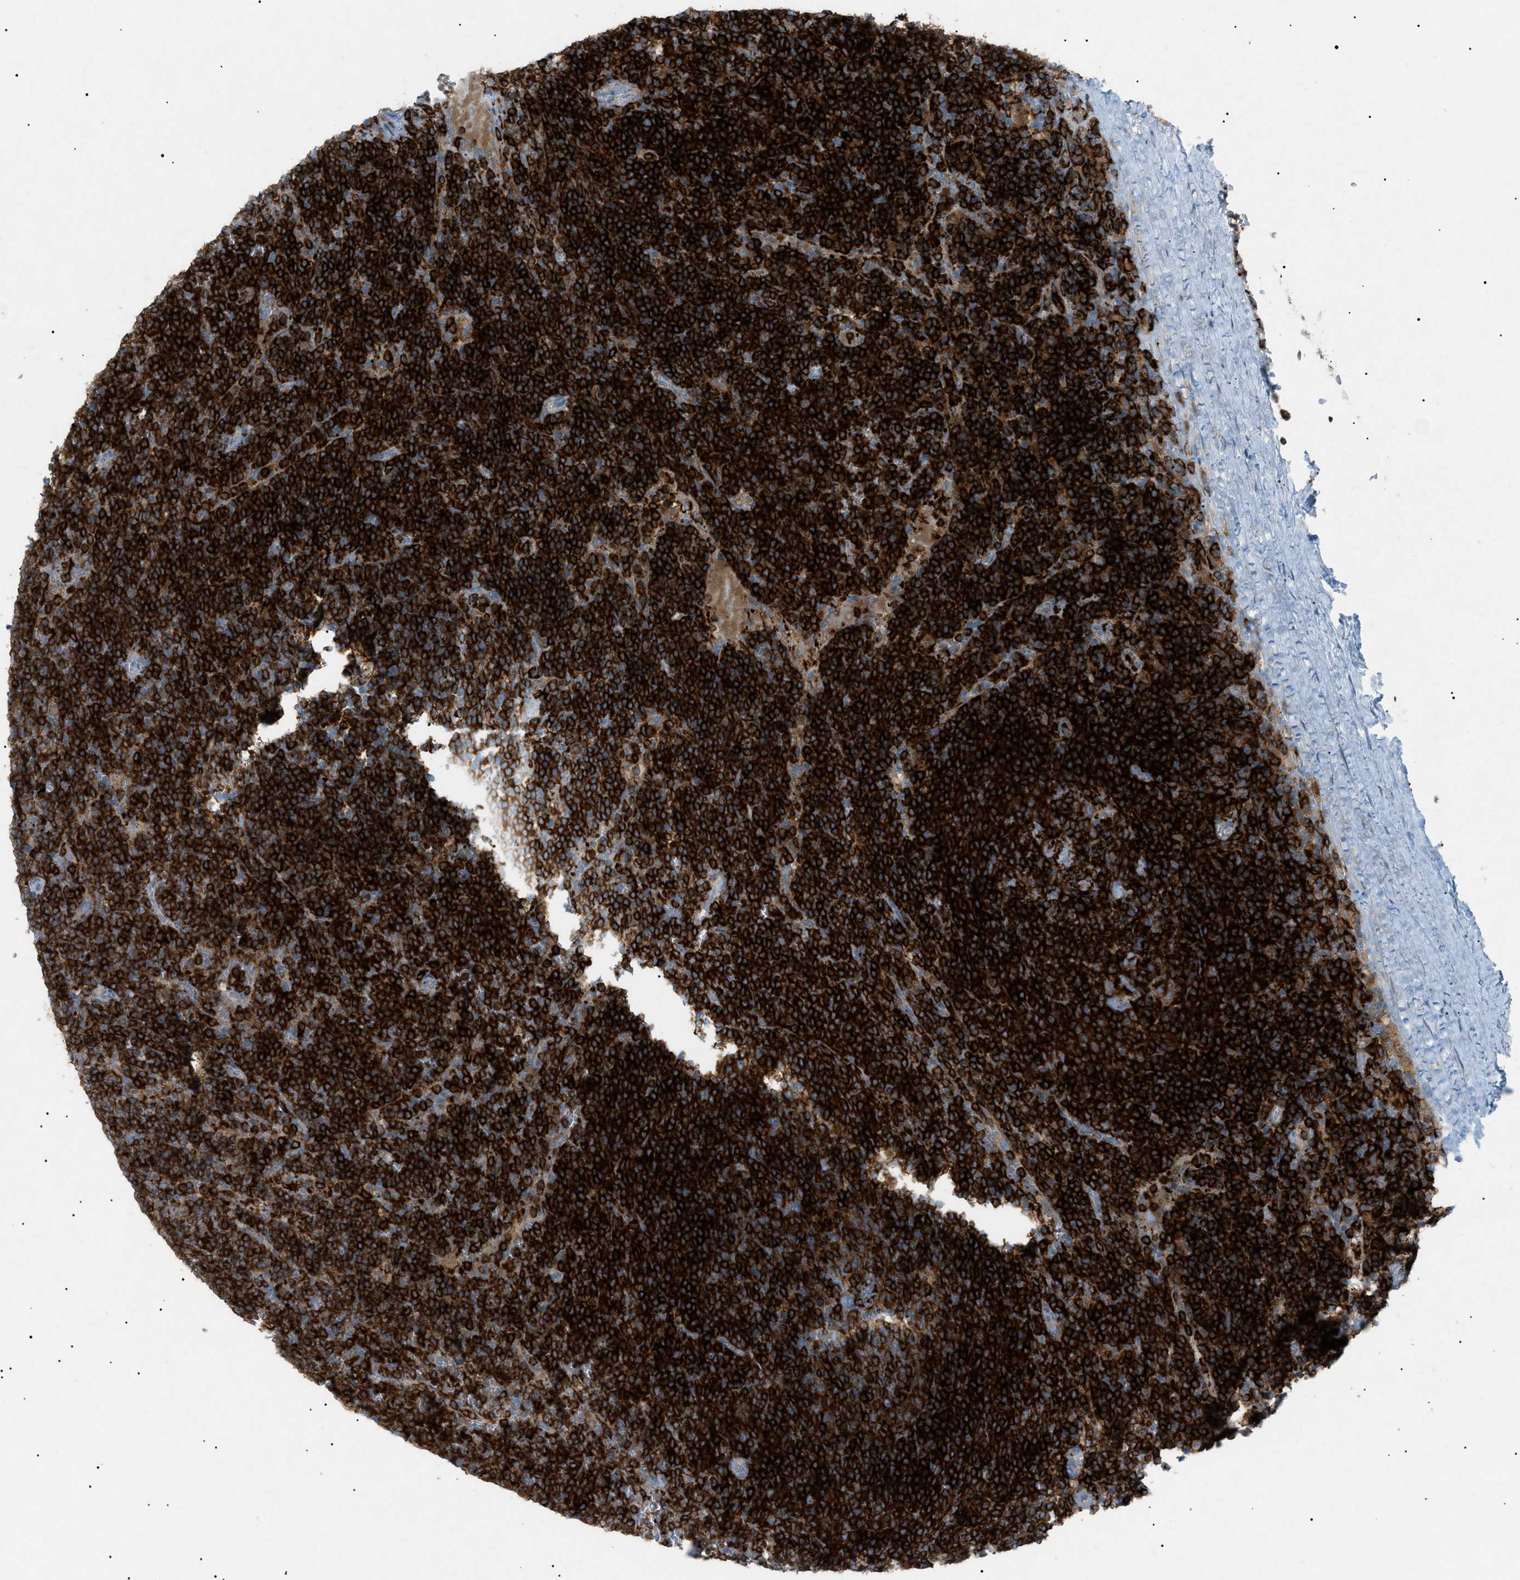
{"staining": {"intensity": "strong", "quantity": ">75%", "location": "cytoplasmic/membranous"}, "tissue": "lymphoma", "cell_type": "Tumor cells", "image_type": "cancer", "snomed": [{"axis": "morphology", "description": "Malignant lymphoma, non-Hodgkin's type, Low grade"}, {"axis": "topography", "description": "Spleen"}], "caption": "Lymphoma stained with immunohistochemistry reveals strong cytoplasmic/membranous staining in about >75% of tumor cells.", "gene": "BTK", "patient": {"sex": "female", "age": 50}}